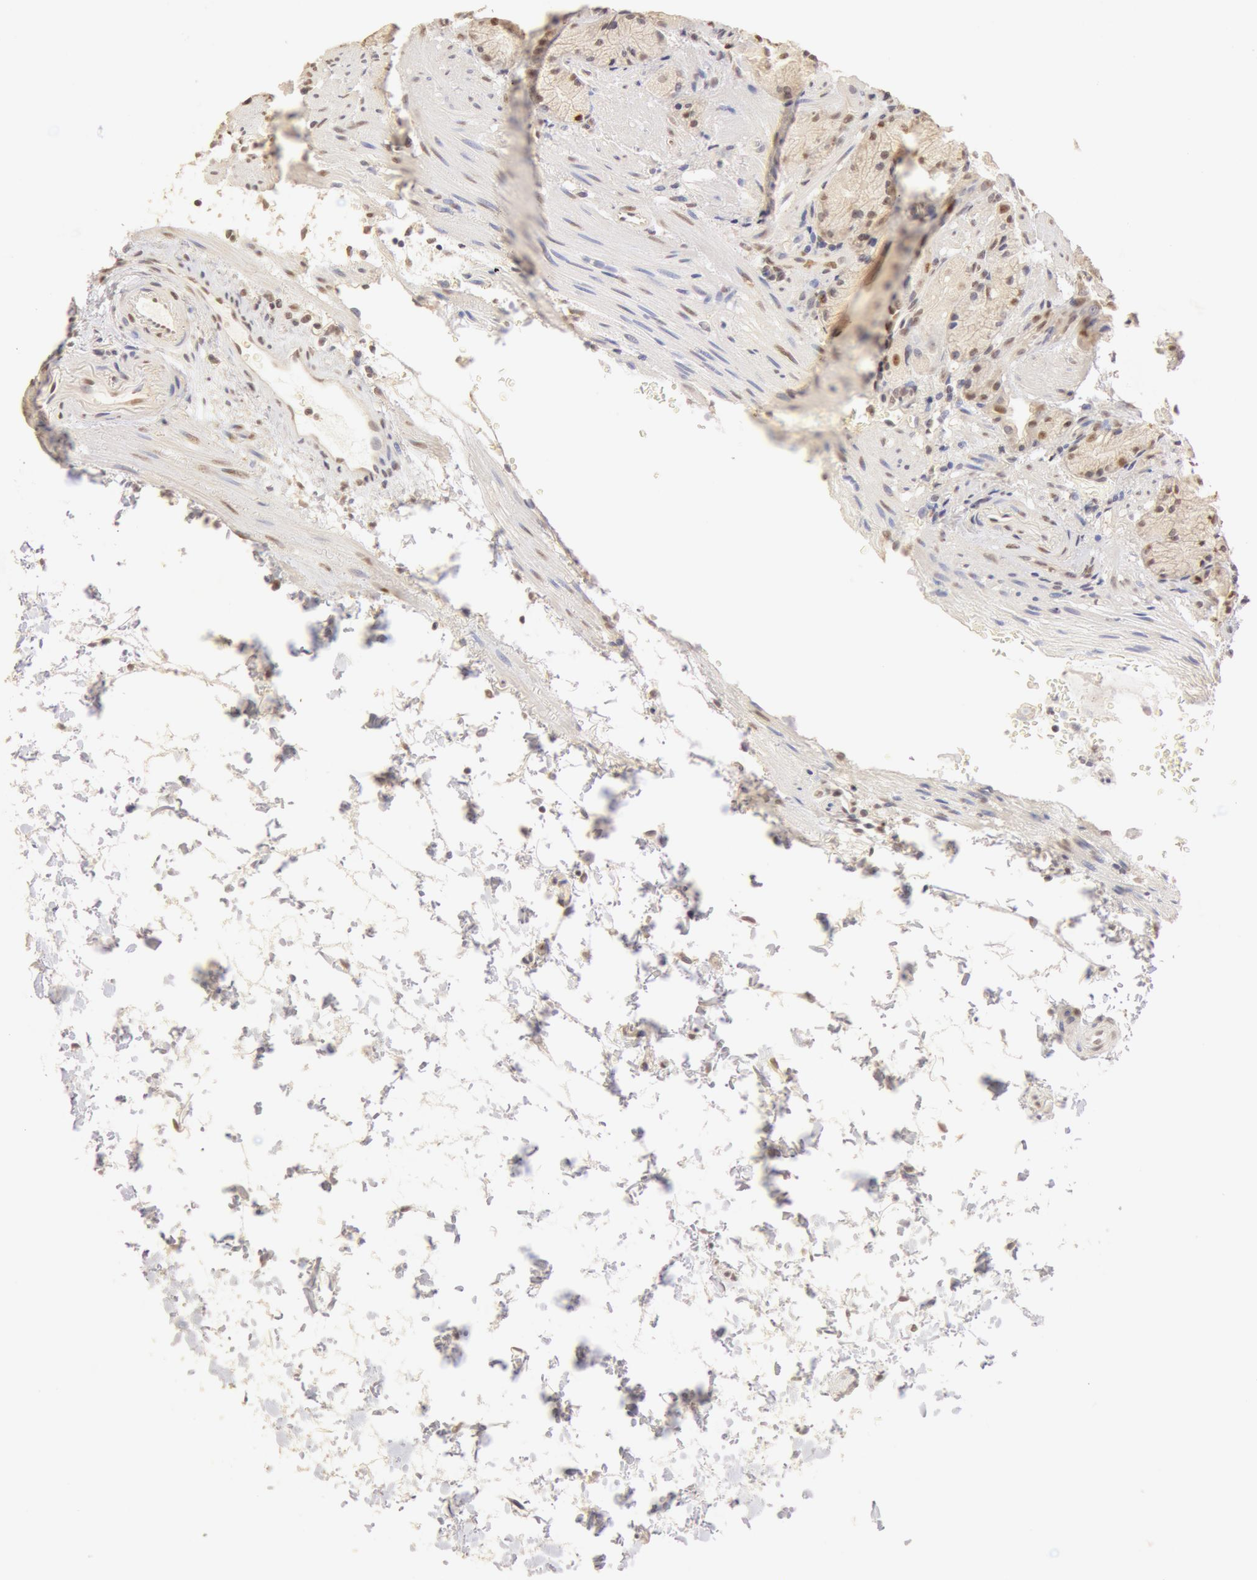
{"staining": {"intensity": "moderate", "quantity": "25%-75%", "location": "cytoplasmic/membranous,nuclear"}, "tissue": "stomach", "cell_type": "Glandular cells", "image_type": "normal", "snomed": [{"axis": "morphology", "description": "Normal tissue, NOS"}, {"axis": "topography", "description": "Stomach, upper"}], "caption": "Stomach stained for a protein (brown) reveals moderate cytoplasmic/membranous,nuclear positive positivity in approximately 25%-75% of glandular cells.", "gene": "SNRNP70", "patient": {"sex": "female", "age": 75}}